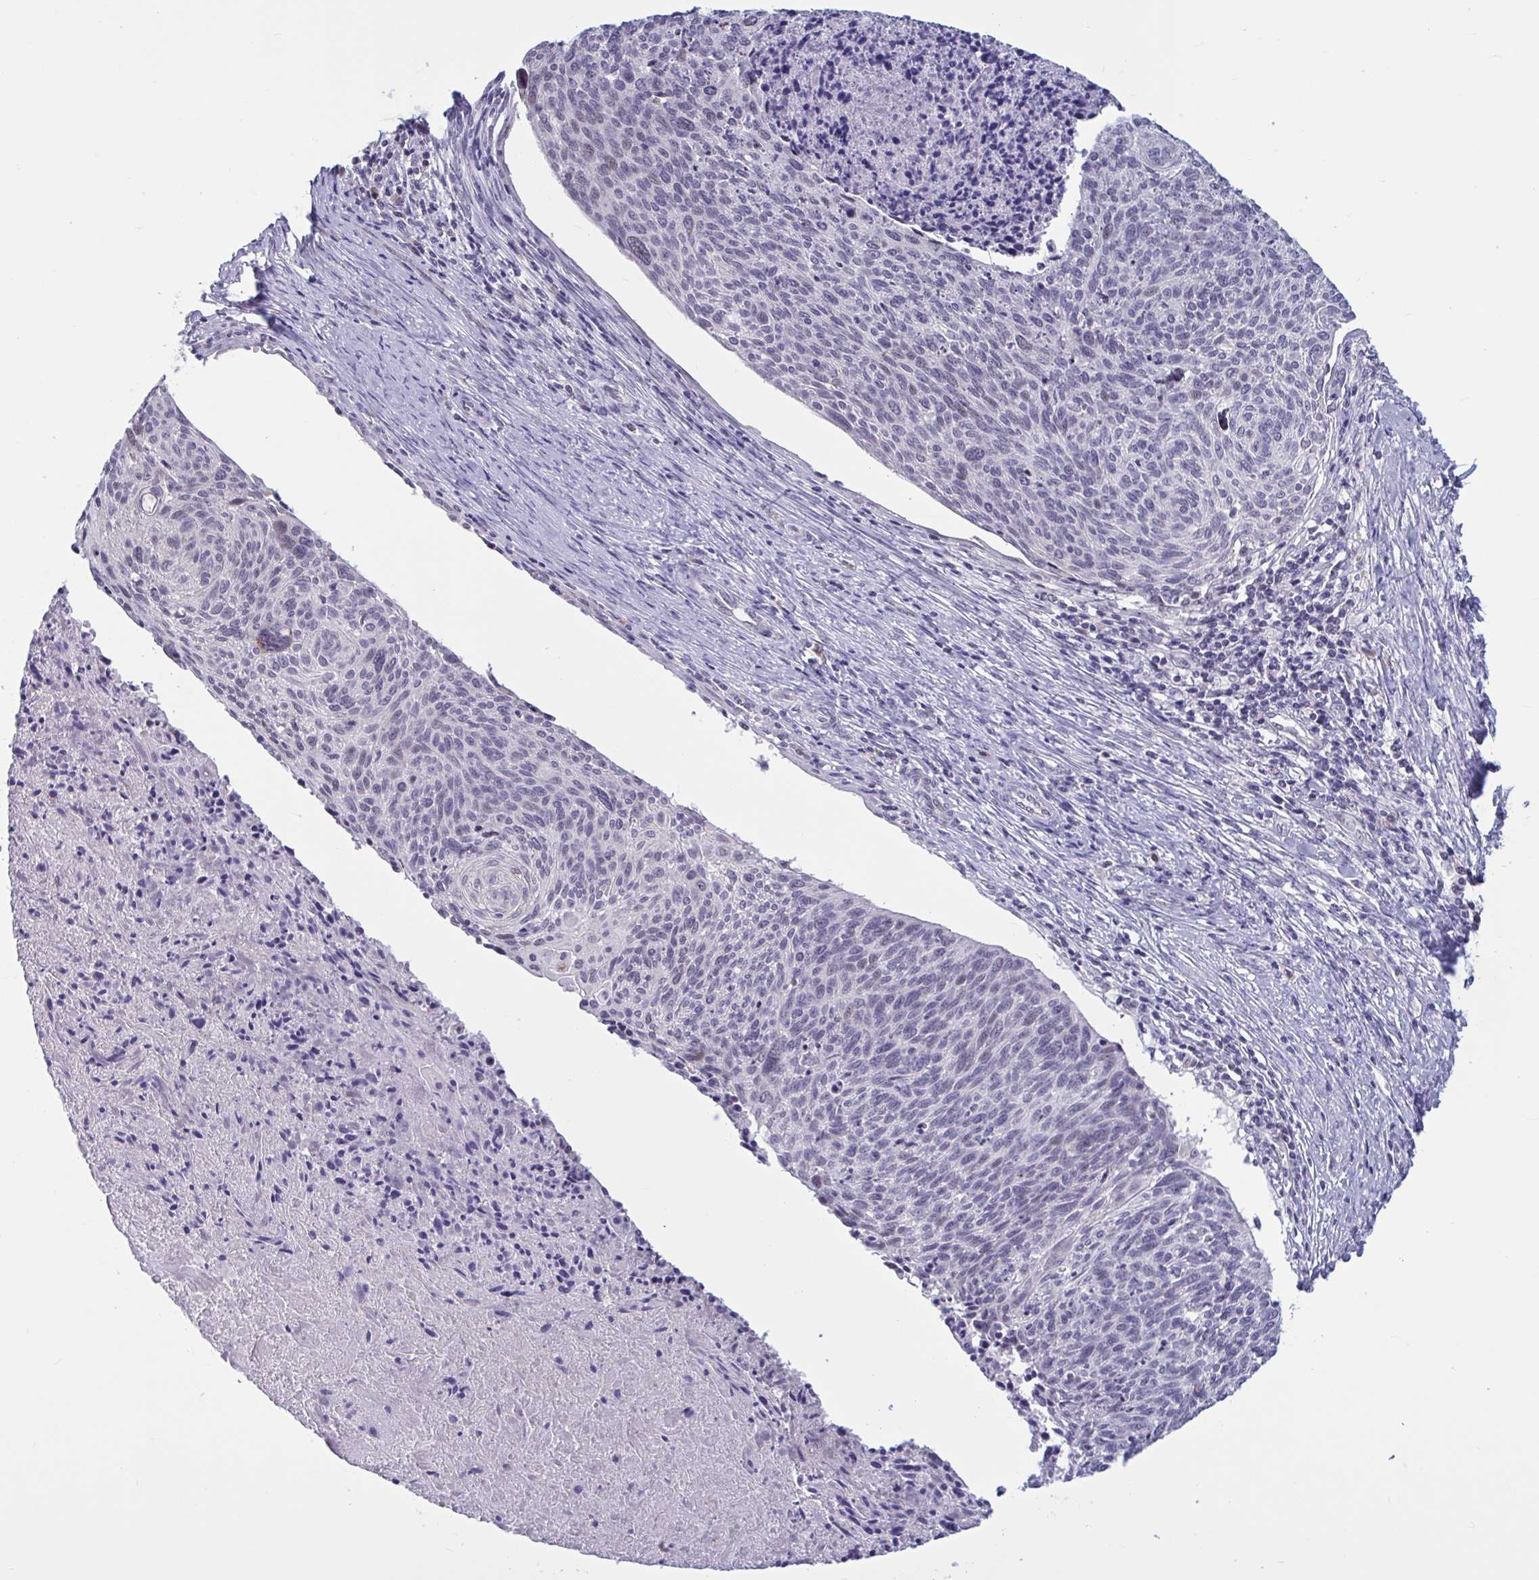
{"staining": {"intensity": "negative", "quantity": "none", "location": "none"}, "tissue": "cervical cancer", "cell_type": "Tumor cells", "image_type": "cancer", "snomed": [{"axis": "morphology", "description": "Squamous cell carcinoma, NOS"}, {"axis": "topography", "description": "Cervix"}], "caption": "This is a photomicrograph of immunohistochemistry (IHC) staining of squamous cell carcinoma (cervical), which shows no expression in tumor cells.", "gene": "CNGB3", "patient": {"sex": "female", "age": 49}}